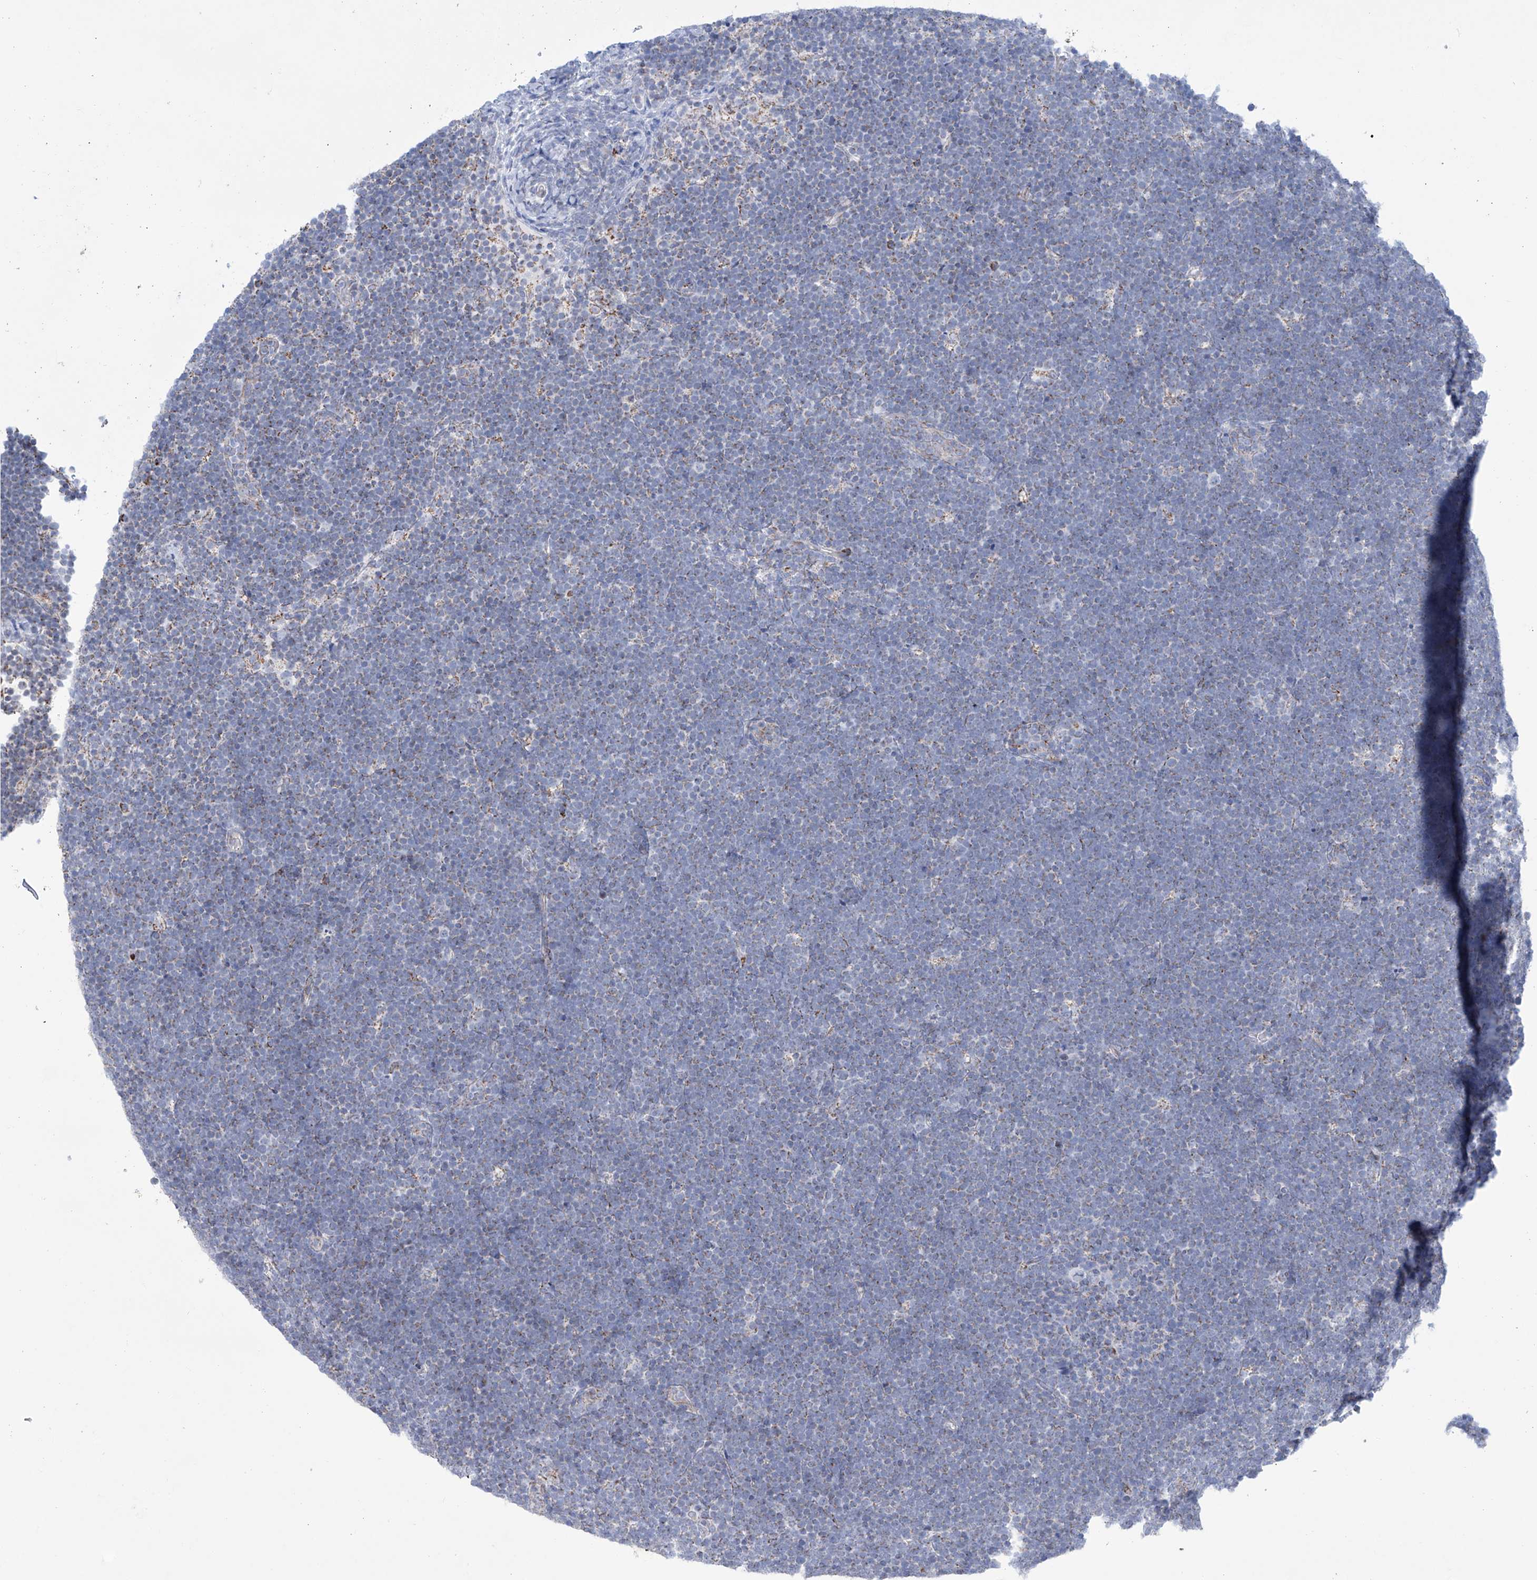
{"staining": {"intensity": "negative", "quantity": "none", "location": "none"}, "tissue": "lymphoma", "cell_type": "Tumor cells", "image_type": "cancer", "snomed": [{"axis": "morphology", "description": "Malignant lymphoma, non-Hodgkin's type, High grade"}, {"axis": "topography", "description": "Lymph node"}], "caption": "Malignant lymphoma, non-Hodgkin's type (high-grade) stained for a protein using immunohistochemistry (IHC) reveals no staining tumor cells.", "gene": "ALDH6A1", "patient": {"sex": "male", "age": 13}}